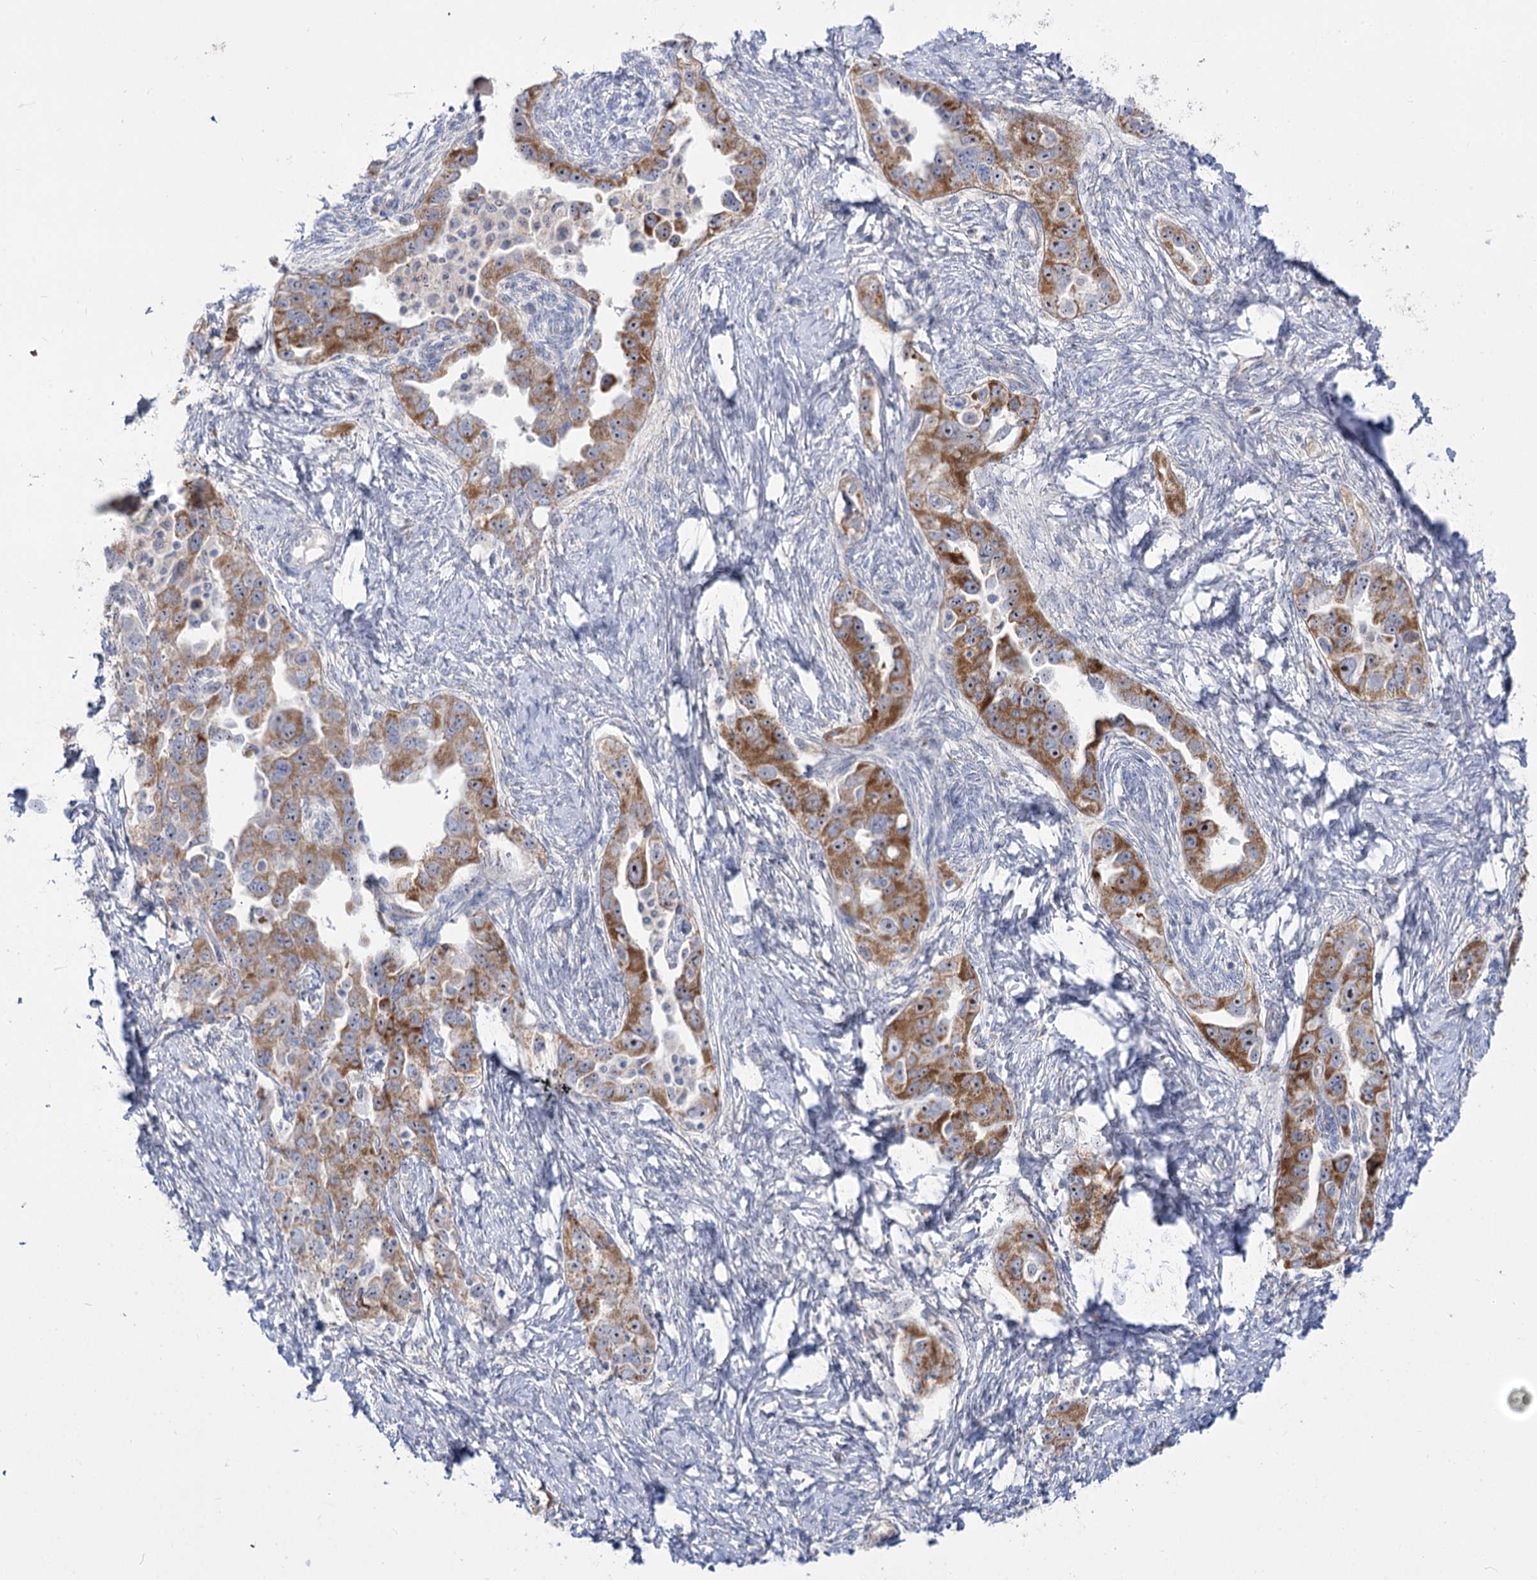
{"staining": {"intensity": "moderate", "quantity": ">75%", "location": "cytoplasmic/membranous,nuclear"}, "tissue": "ovarian cancer", "cell_type": "Tumor cells", "image_type": "cancer", "snomed": [{"axis": "morphology", "description": "Carcinoma, NOS"}, {"axis": "morphology", "description": "Cystadenocarcinoma, serous, NOS"}, {"axis": "topography", "description": "Ovary"}], "caption": "Moderate cytoplasmic/membranous and nuclear expression for a protein is present in about >75% of tumor cells of ovarian cancer (carcinoma) using IHC.", "gene": "SUOX", "patient": {"sex": "female", "age": 69}}